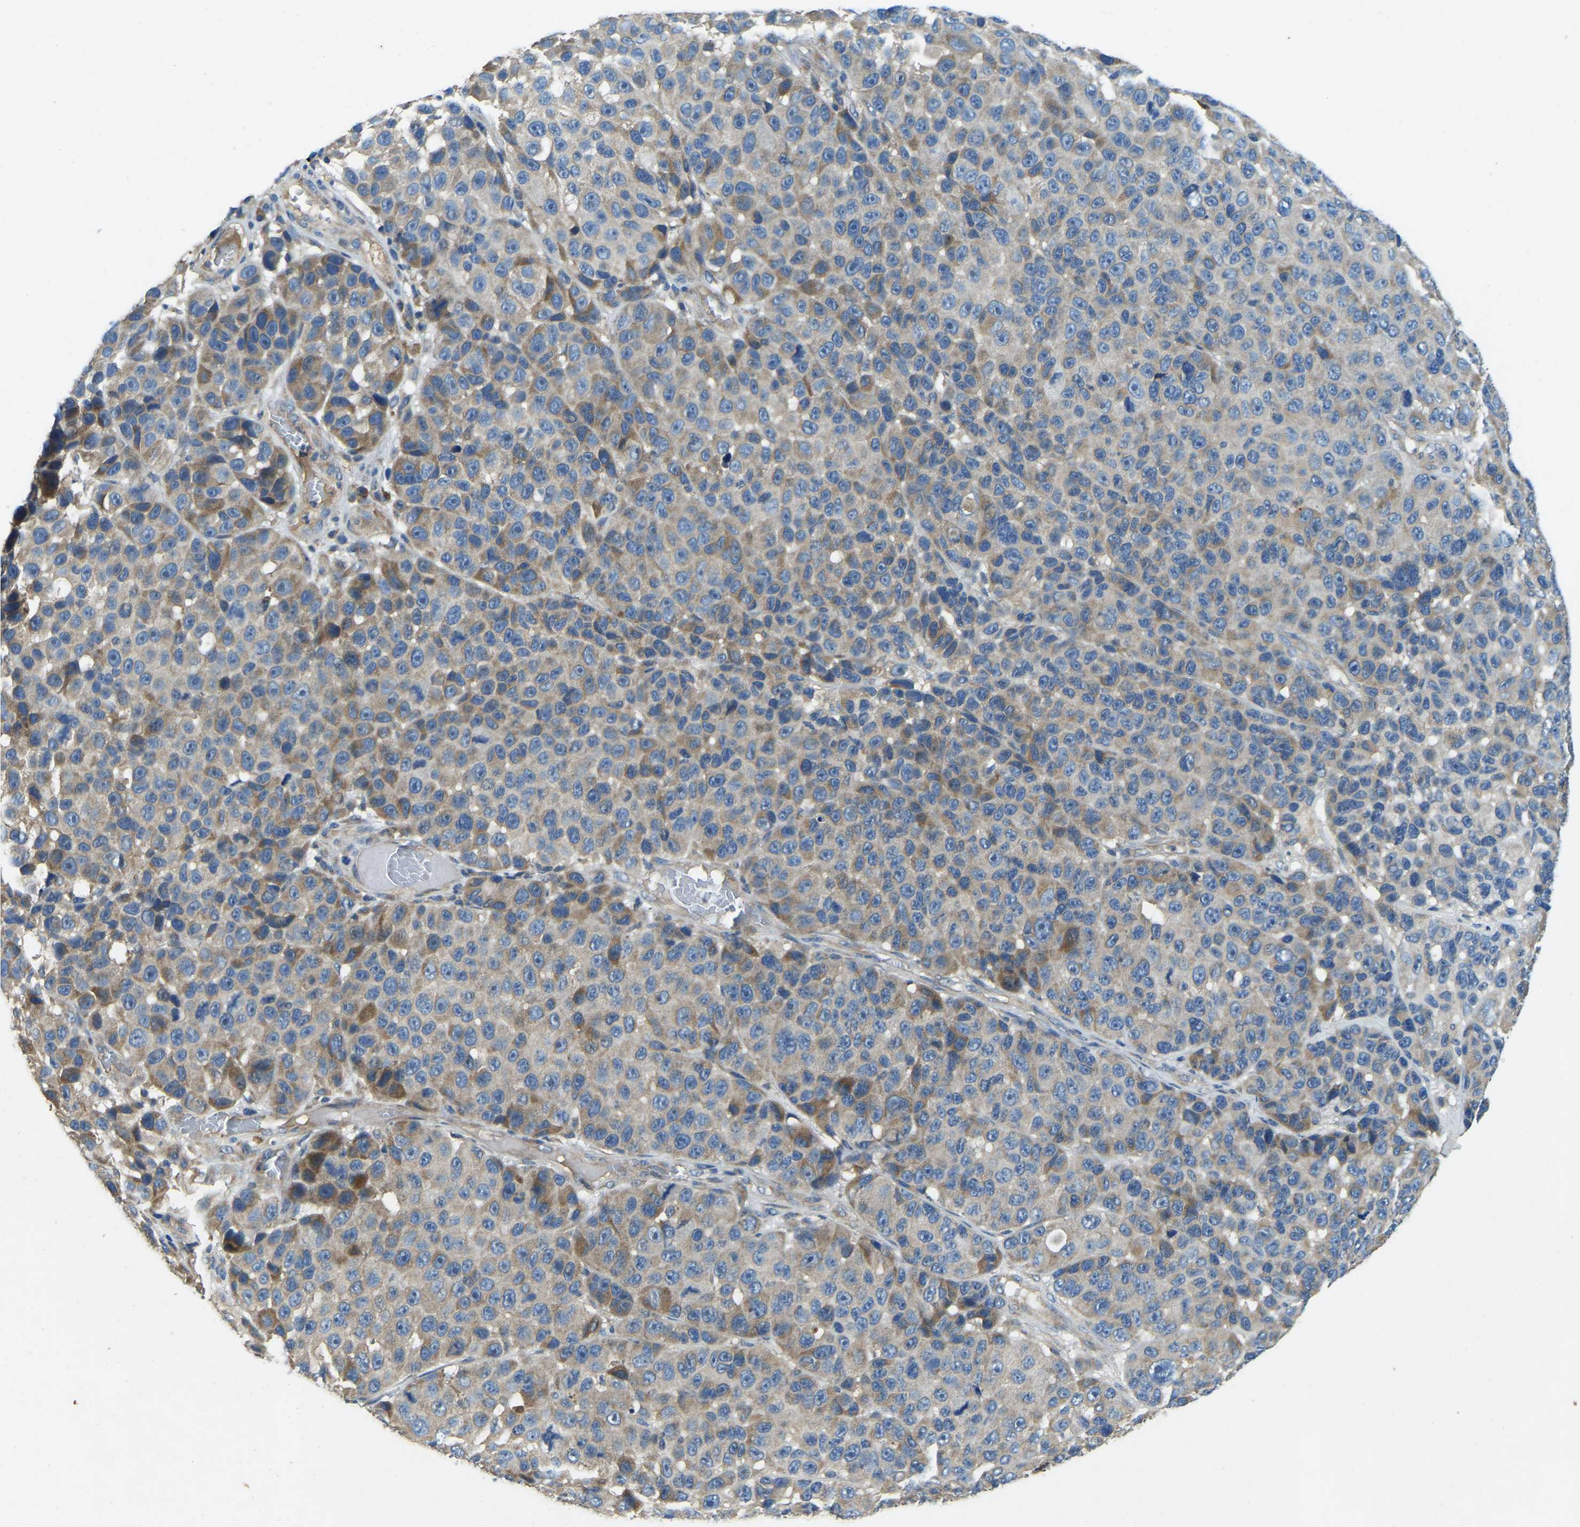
{"staining": {"intensity": "moderate", "quantity": "<25%", "location": "cytoplasmic/membranous"}, "tissue": "melanoma", "cell_type": "Tumor cells", "image_type": "cancer", "snomed": [{"axis": "morphology", "description": "Malignant melanoma, NOS"}, {"axis": "topography", "description": "Skin"}], "caption": "There is low levels of moderate cytoplasmic/membranous staining in tumor cells of malignant melanoma, as demonstrated by immunohistochemical staining (brown color).", "gene": "ATP8B1", "patient": {"sex": "male", "age": 53}}